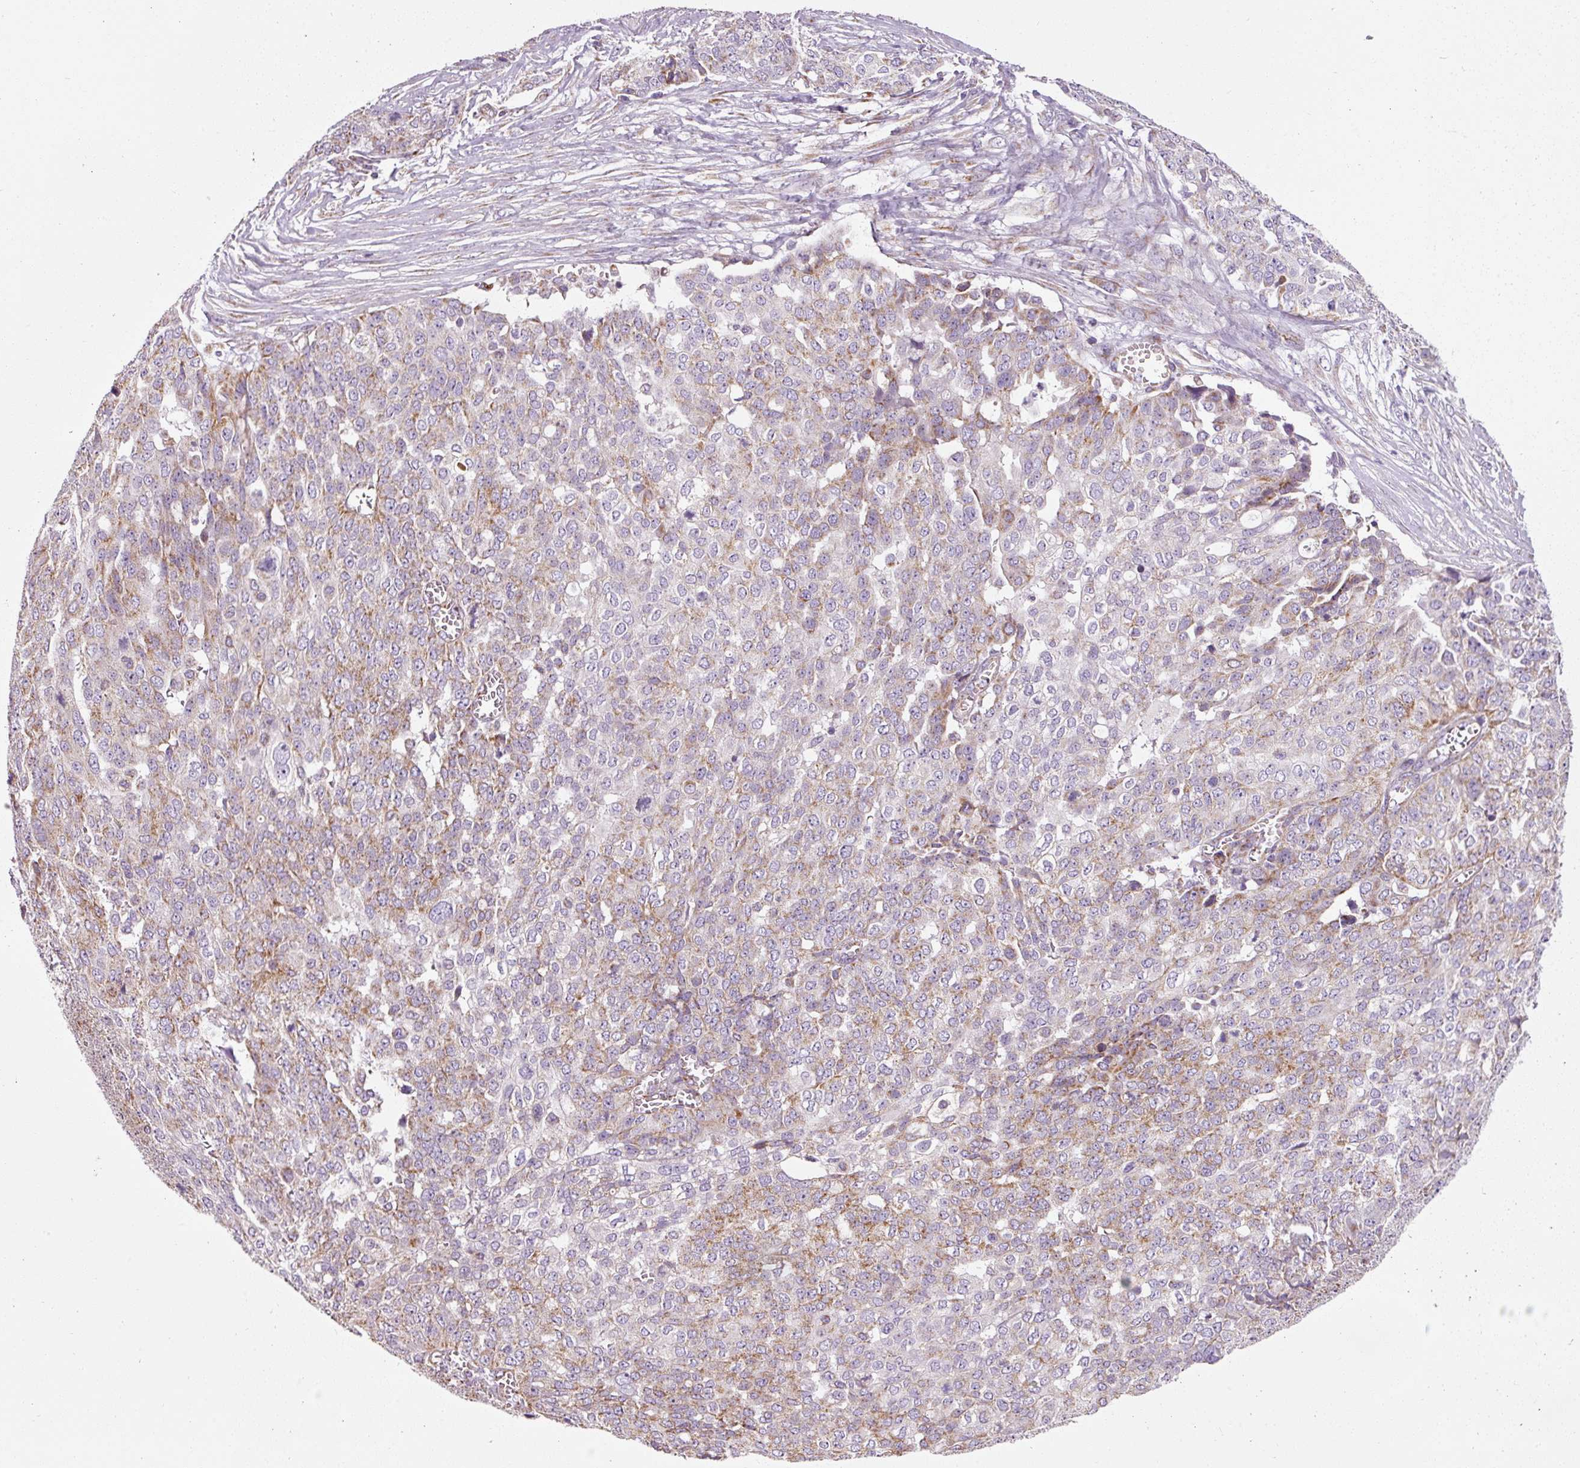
{"staining": {"intensity": "moderate", "quantity": "25%-75%", "location": "cytoplasmic/membranous"}, "tissue": "ovarian cancer", "cell_type": "Tumor cells", "image_type": "cancer", "snomed": [{"axis": "morphology", "description": "Cystadenocarcinoma, serous, NOS"}, {"axis": "topography", "description": "Soft tissue"}, {"axis": "topography", "description": "Ovary"}], "caption": "Protein staining demonstrates moderate cytoplasmic/membranous staining in approximately 25%-75% of tumor cells in ovarian cancer (serous cystadenocarcinoma).", "gene": "NDUFB4", "patient": {"sex": "female", "age": 57}}